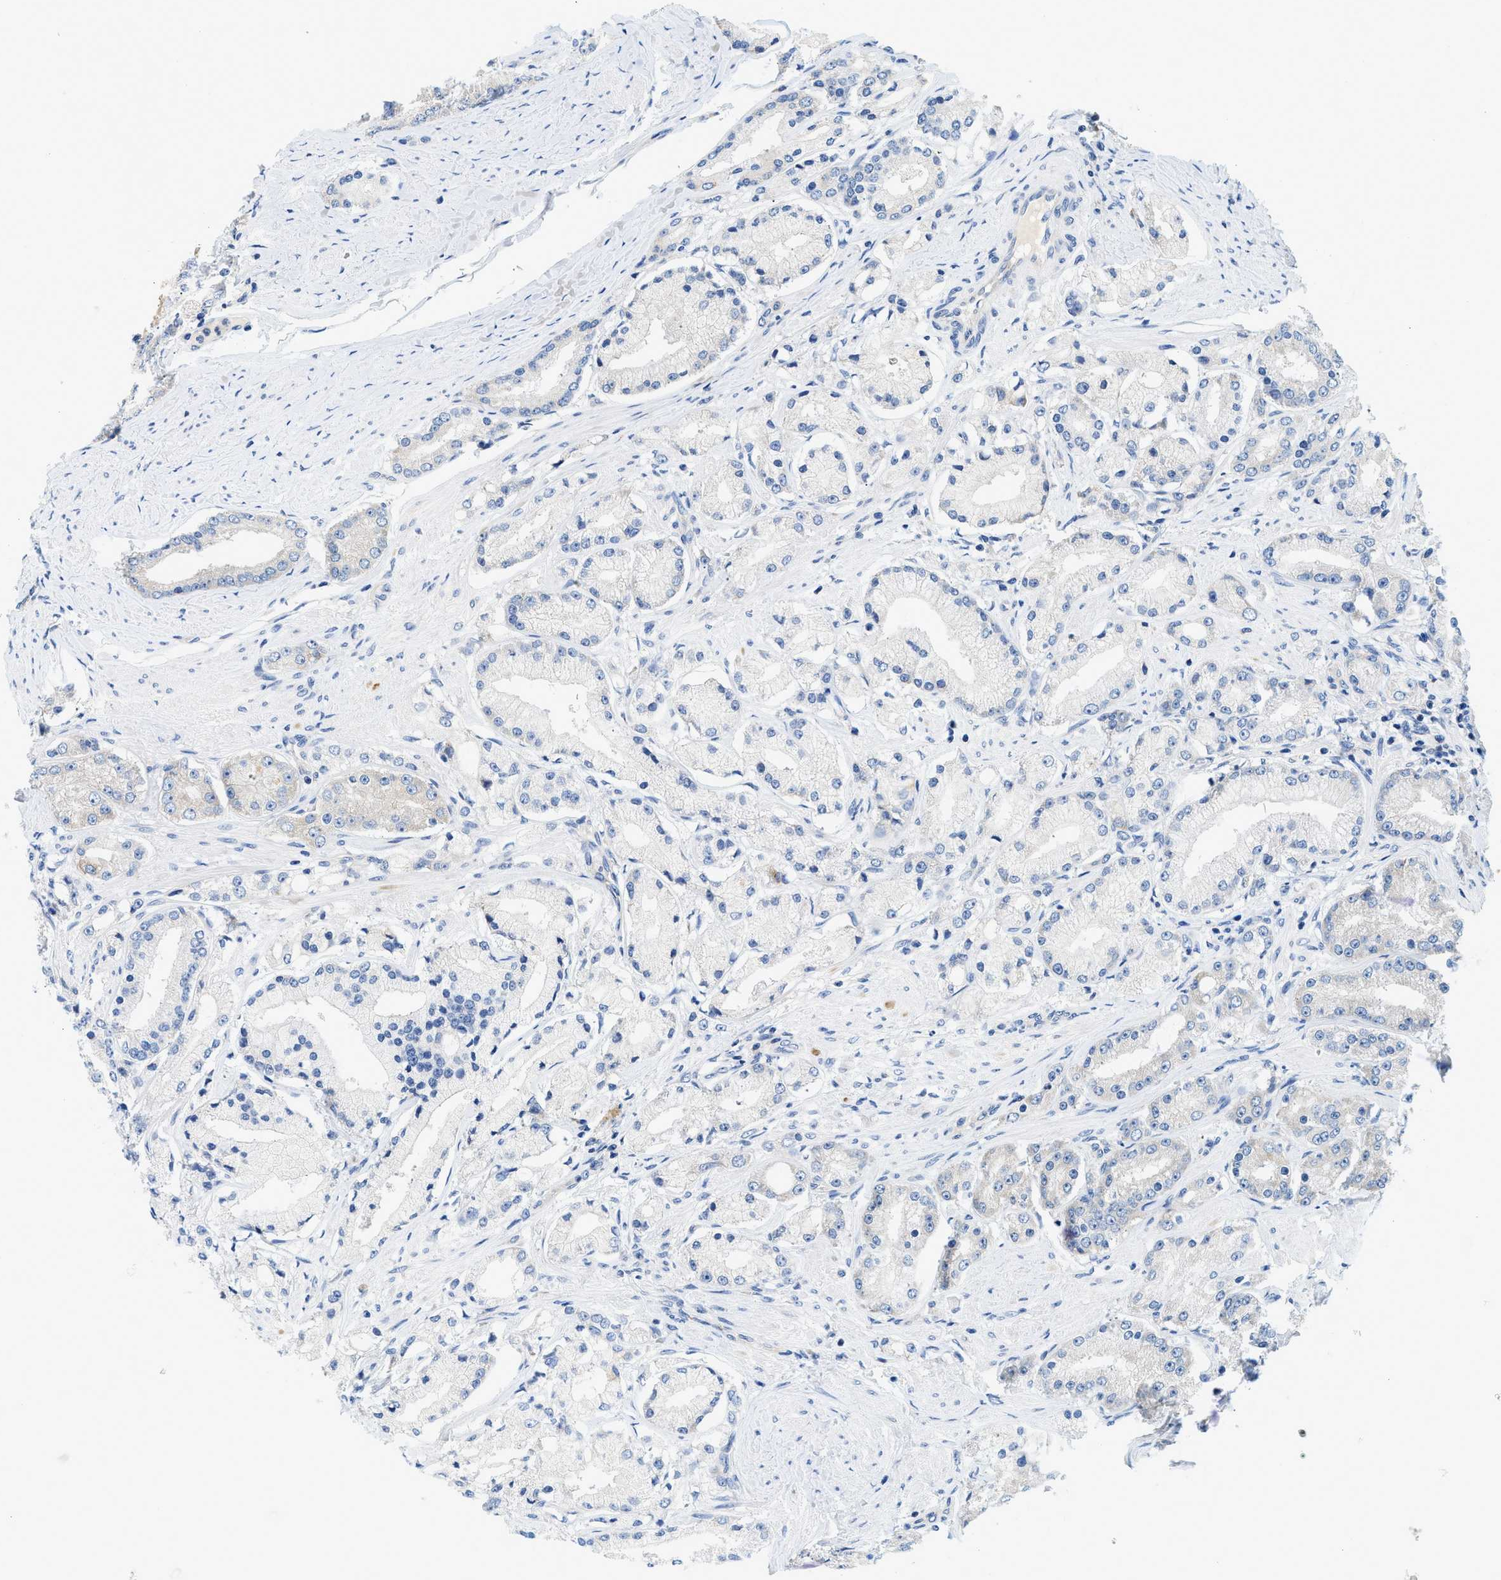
{"staining": {"intensity": "negative", "quantity": "none", "location": "none"}, "tissue": "prostate cancer", "cell_type": "Tumor cells", "image_type": "cancer", "snomed": [{"axis": "morphology", "description": "Adenocarcinoma, Low grade"}, {"axis": "topography", "description": "Prostate"}], "caption": "Photomicrograph shows no protein expression in tumor cells of prostate cancer tissue.", "gene": "IKBKE", "patient": {"sex": "male", "age": 63}}